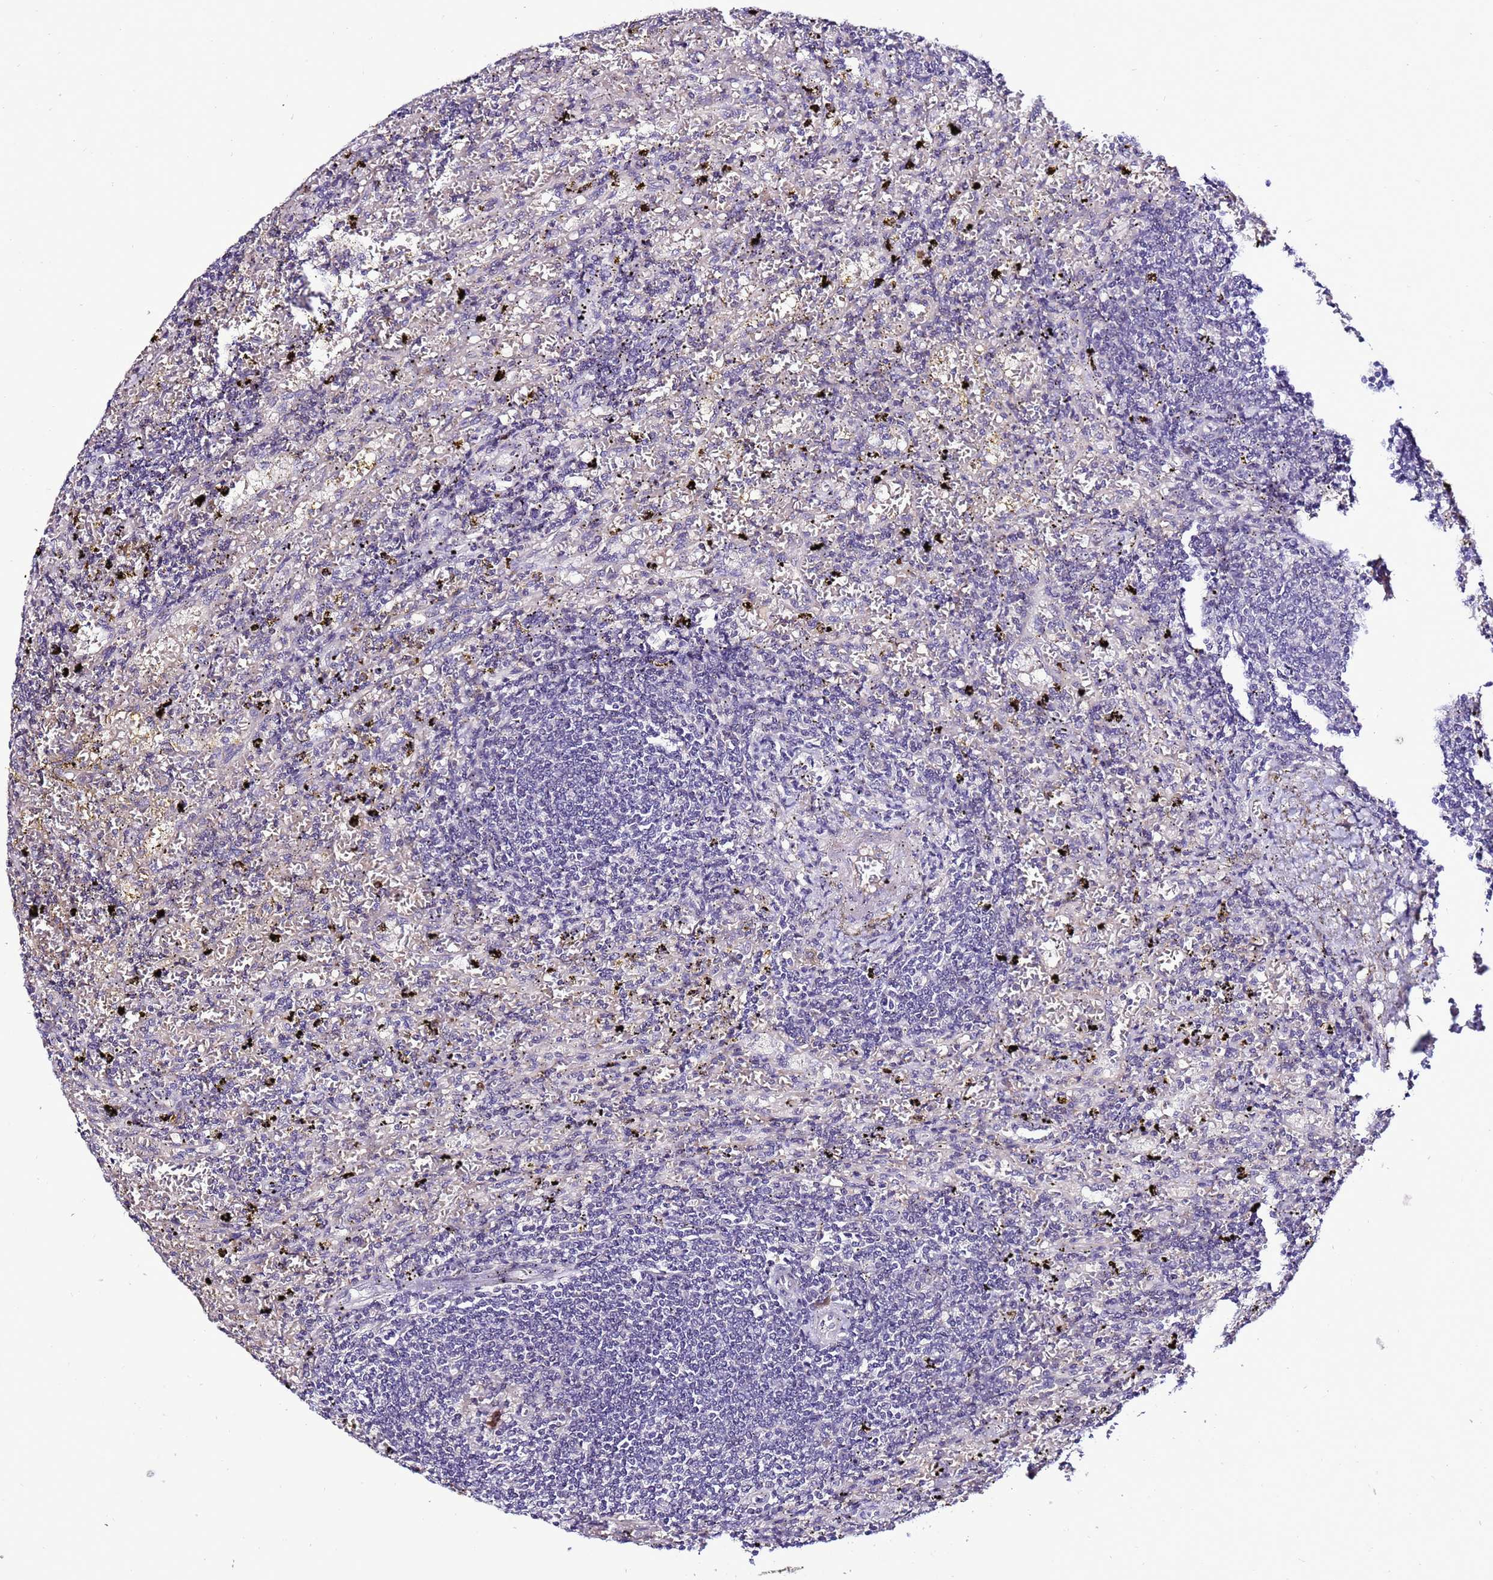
{"staining": {"intensity": "negative", "quantity": "none", "location": "none"}, "tissue": "lymphoma", "cell_type": "Tumor cells", "image_type": "cancer", "snomed": [{"axis": "morphology", "description": "Malignant lymphoma, non-Hodgkin's type, Low grade"}, {"axis": "topography", "description": "Spleen"}], "caption": "A high-resolution photomicrograph shows IHC staining of lymphoma, which shows no significant staining in tumor cells.", "gene": "C19orf47", "patient": {"sex": "male", "age": 76}}